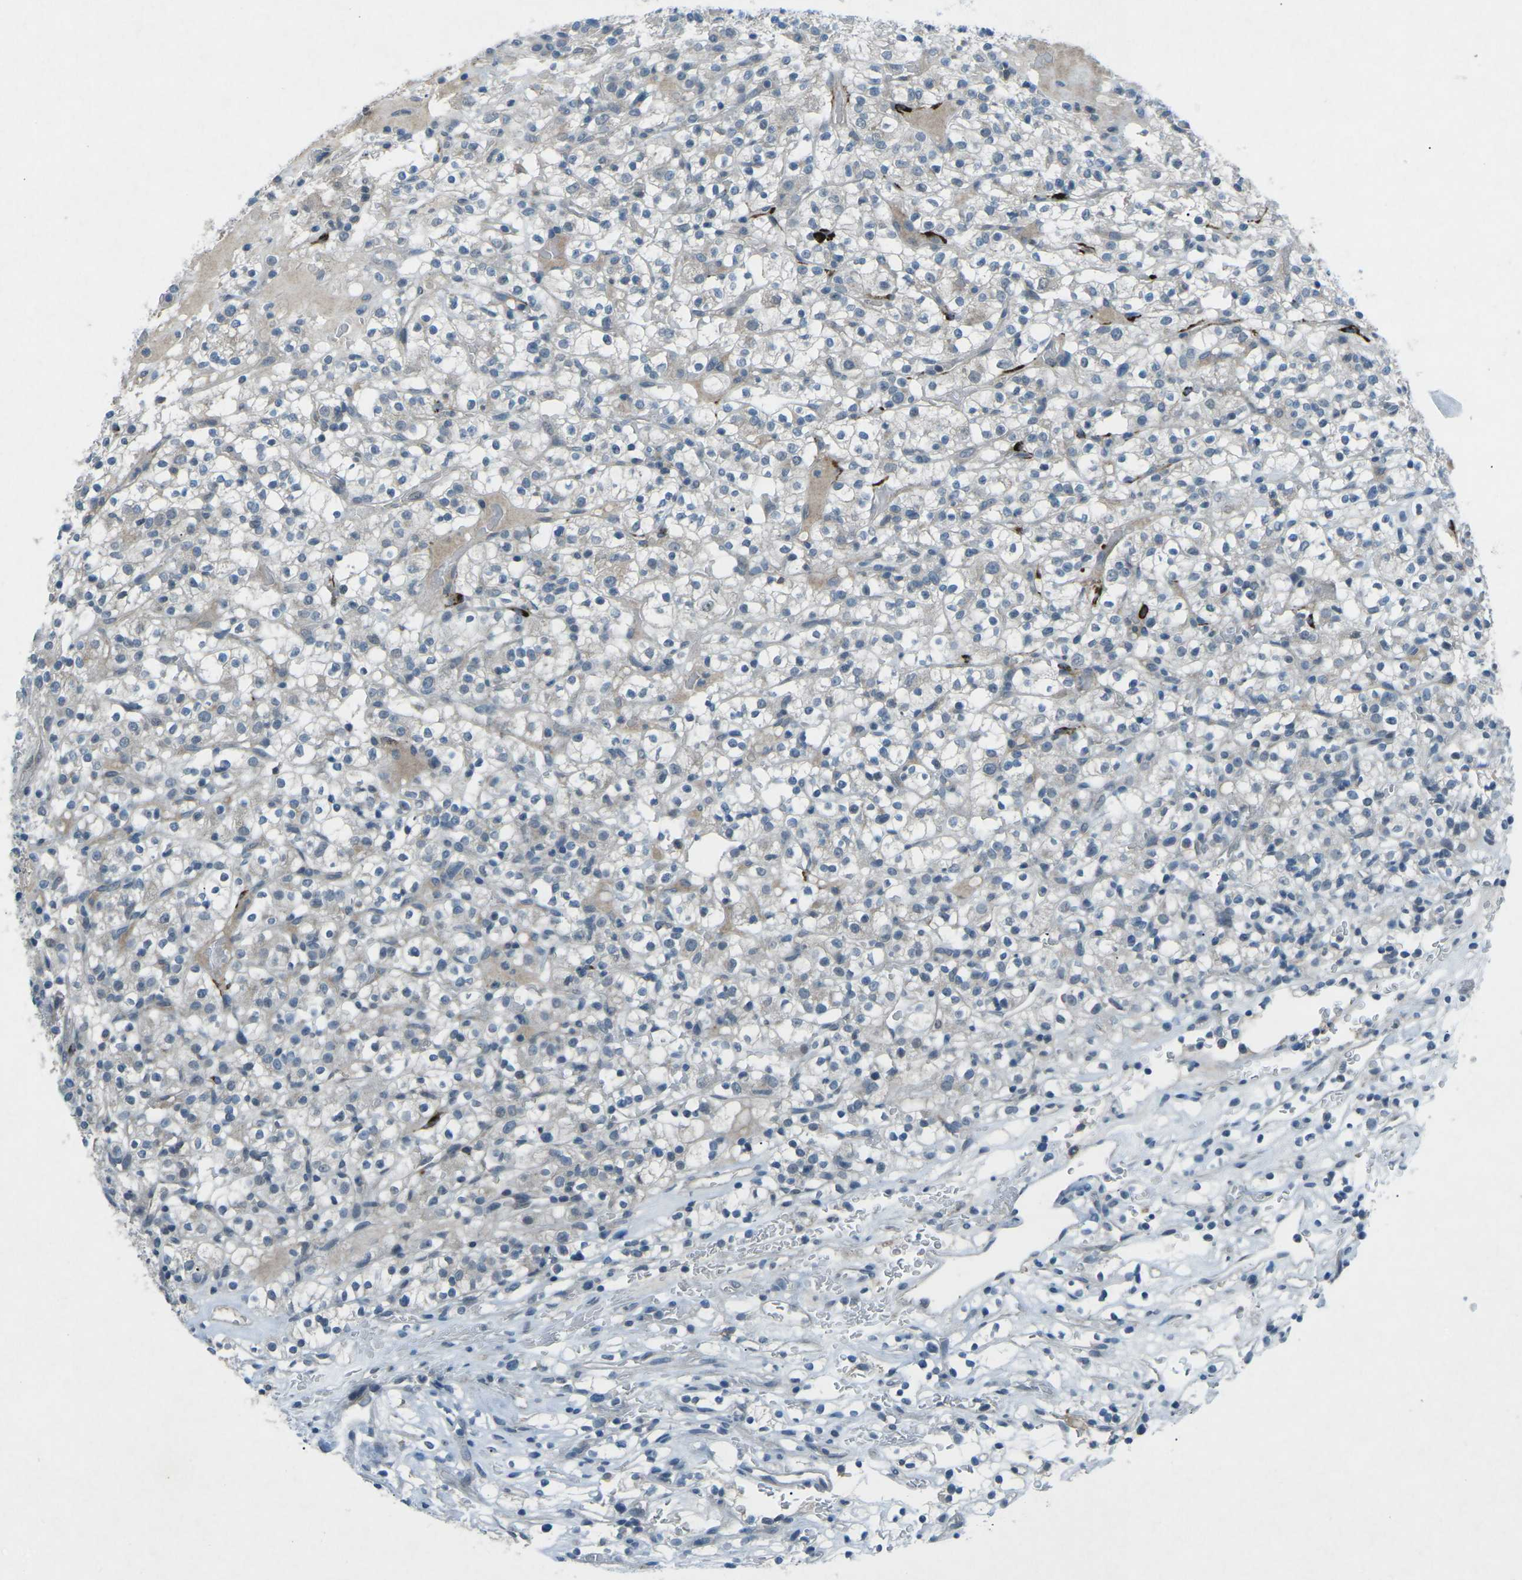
{"staining": {"intensity": "negative", "quantity": "none", "location": "none"}, "tissue": "renal cancer", "cell_type": "Tumor cells", "image_type": "cancer", "snomed": [{"axis": "morphology", "description": "Normal tissue, NOS"}, {"axis": "morphology", "description": "Adenocarcinoma, NOS"}, {"axis": "topography", "description": "Kidney"}], "caption": "The IHC image has no significant staining in tumor cells of renal cancer (adenocarcinoma) tissue. (Brightfield microscopy of DAB (3,3'-diaminobenzidine) immunohistochemistry at high magnification).", "gene": "PRKCA", "patient": {"sex": "female", "age": 72}}